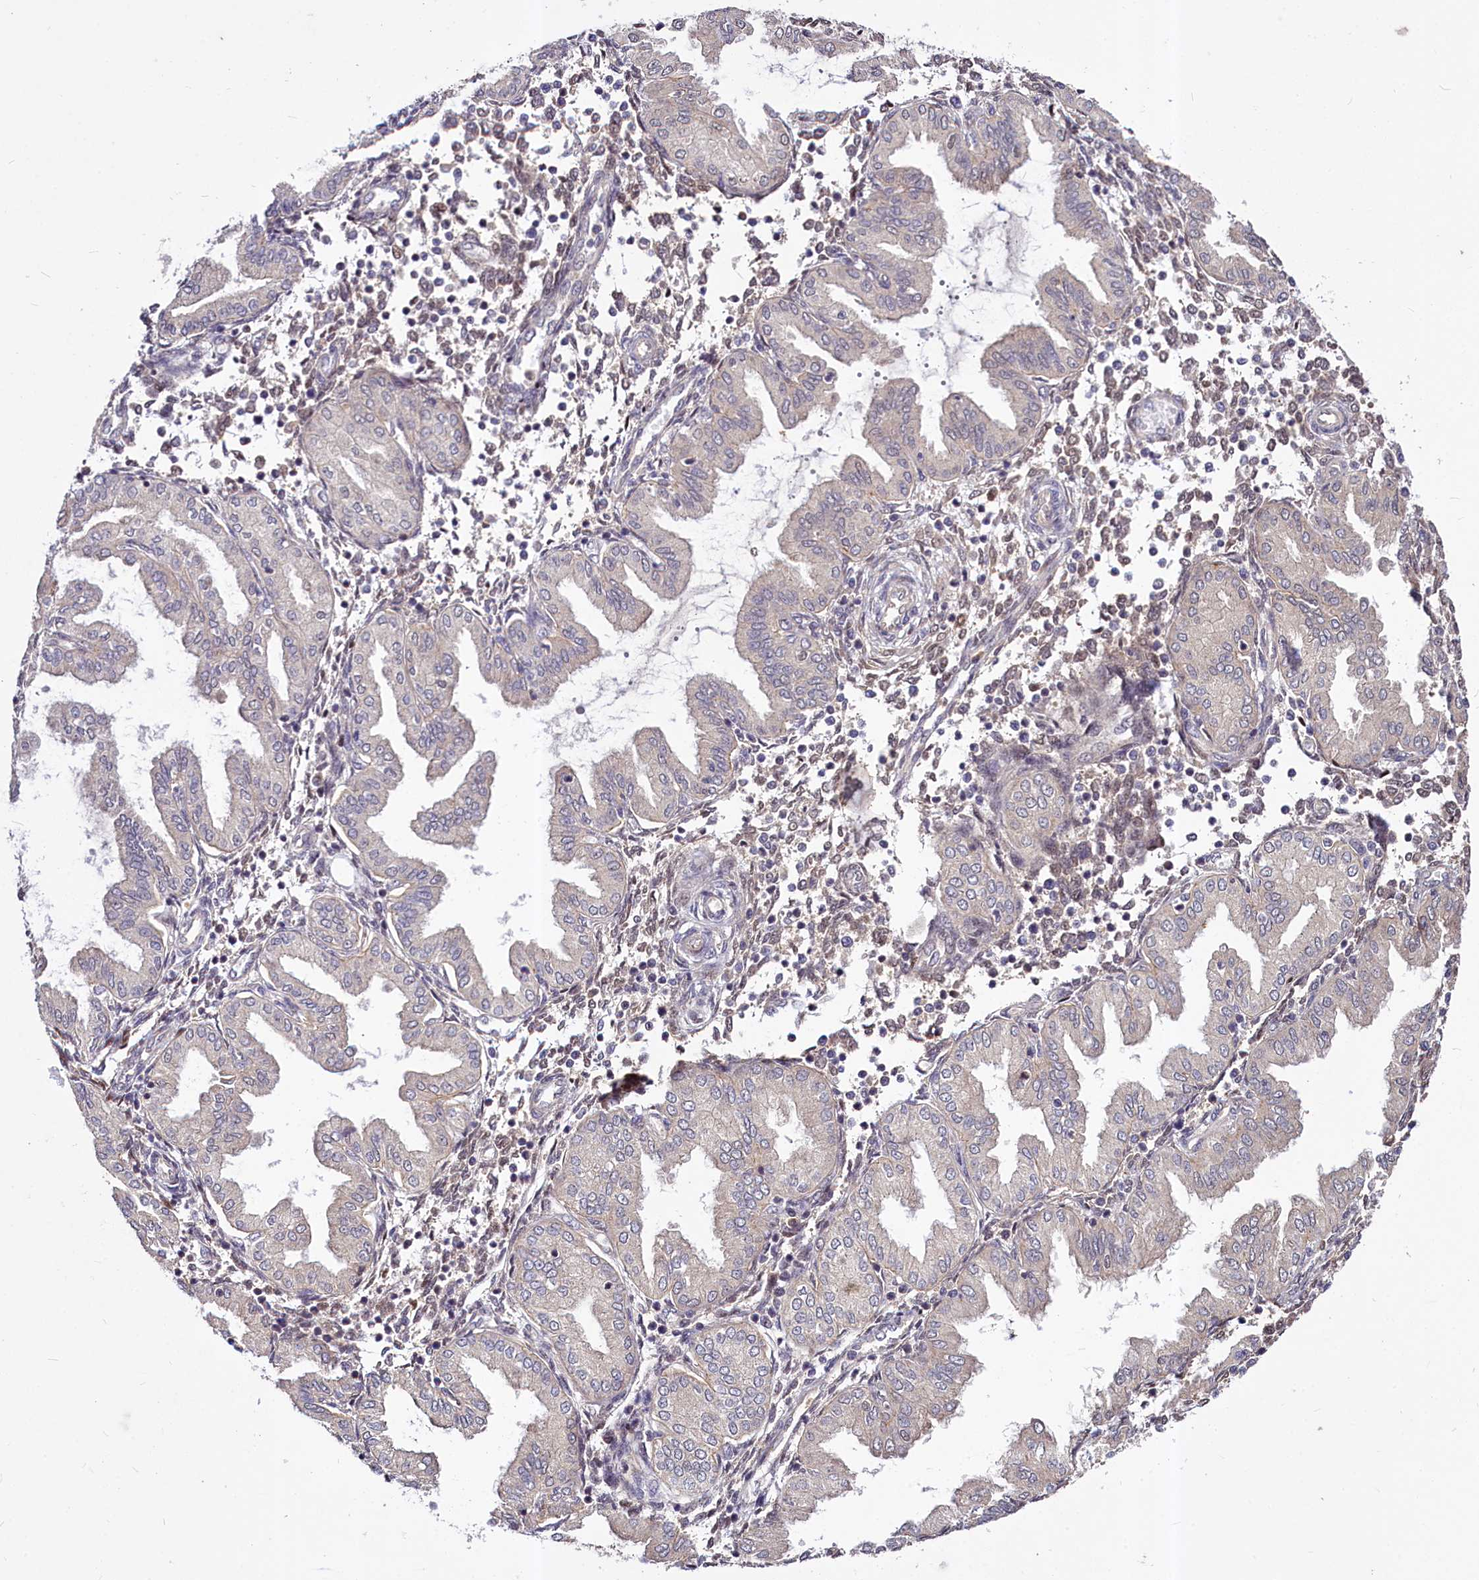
{"staining": {"intensity": "strong", "quantity": "25%-75%", "location": "nuclear"}, "tissue": "endometrium", "cell_type": "Cells in endometrial stroma", "image_type": "normal", "snomed": [{"axis": "morphology", "description": "Normal tissue, NOS"}, {"axis": "topography", "description": "Endometrium"}], "caption": "Endometrium was stained to show a protein in brown. There is high levels of strong nuclear staining in approximately 25%-75% of cells in endometrial stroma.", "gene": "MAML2", "patient": {"sex": "female", "age": 53}}